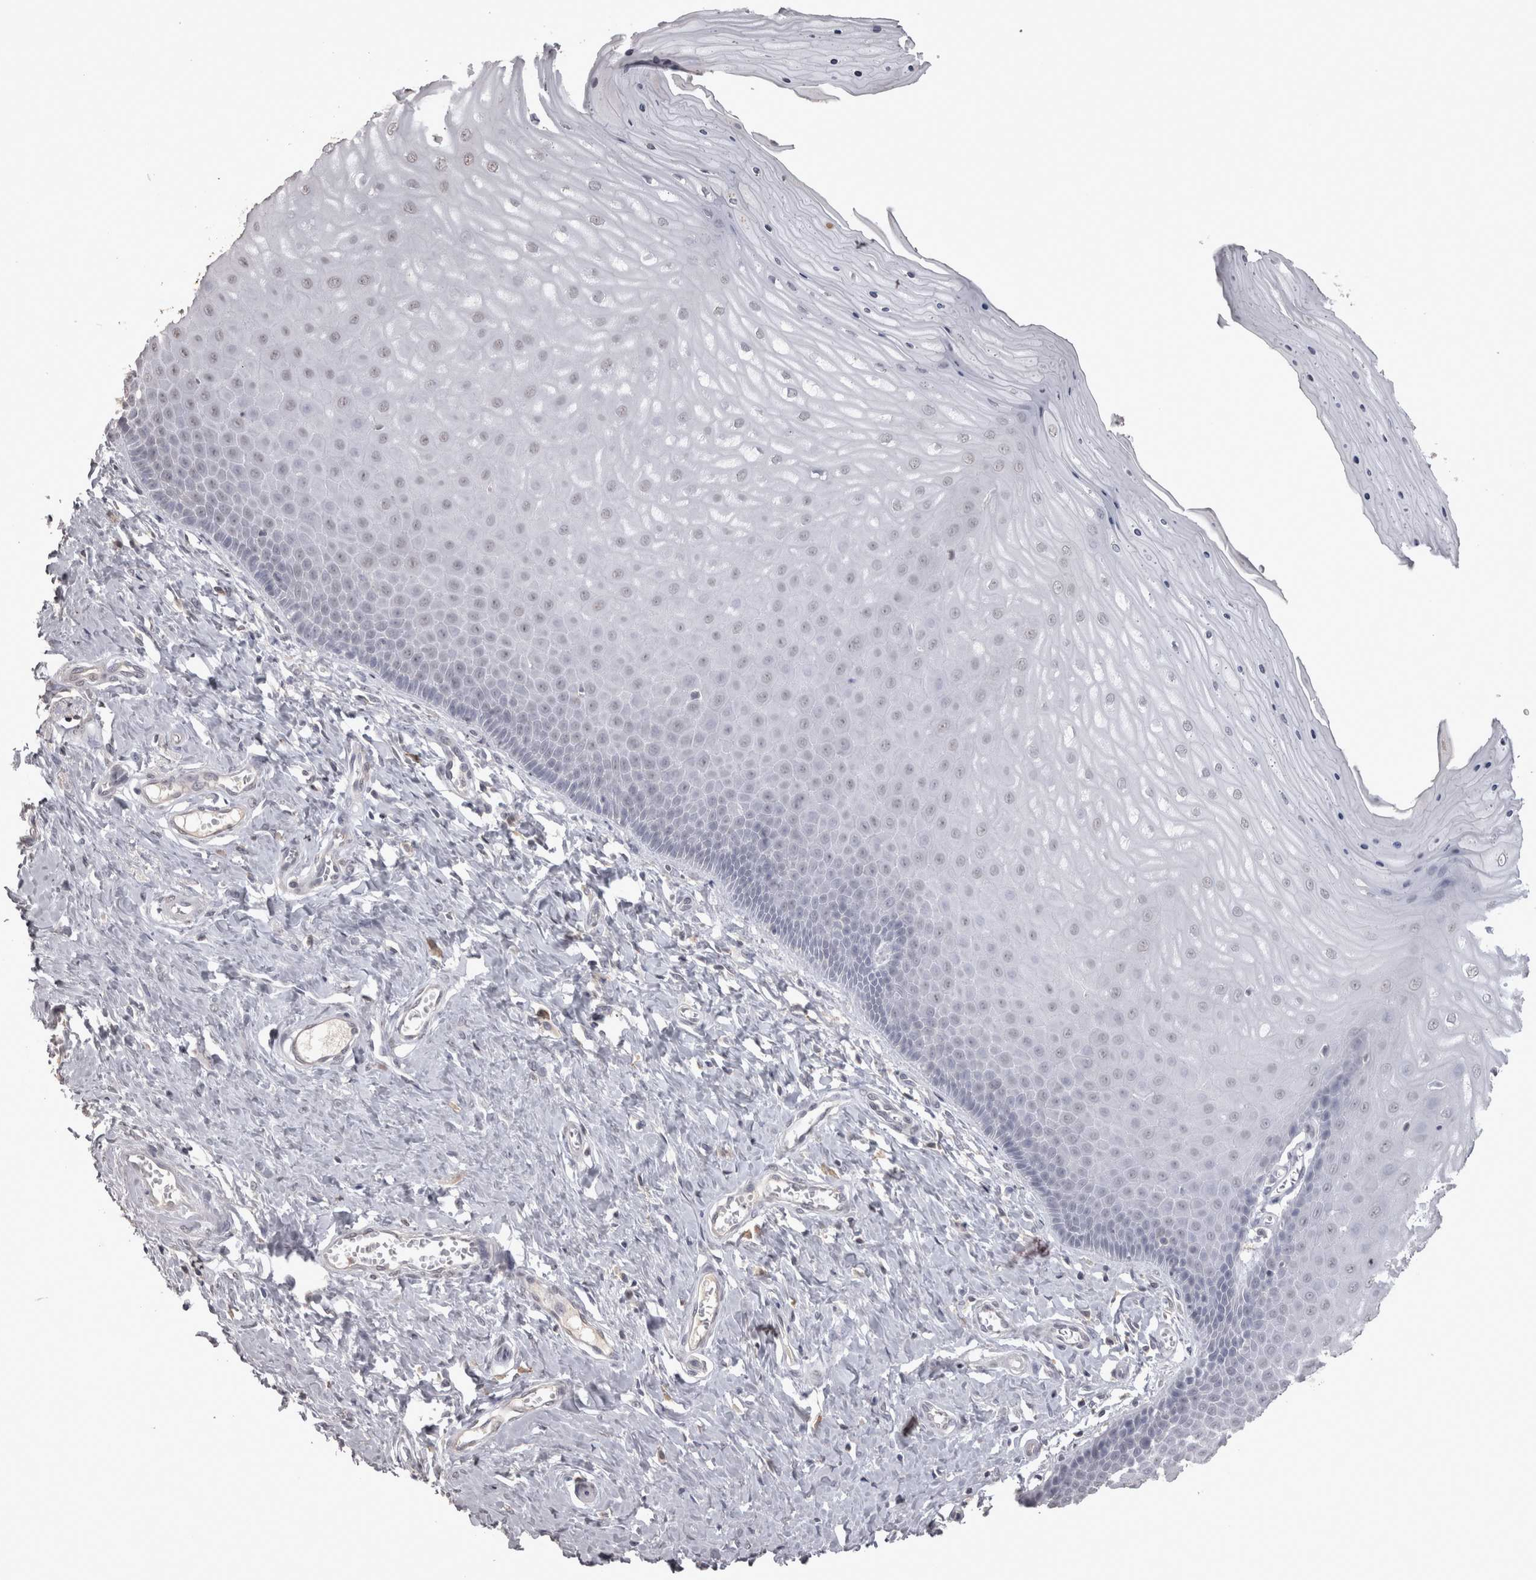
{"staining": {"intensity": "negative", "quantity": "none", "location": "none"}, "tissue": "cervix", "cell_type": "Squamous epithelial cells", "image_type": "normal", "snomed": [{"axis": "morphology", "description": "Normal tissue, NOS"}, {"axis": "topography", "description": "Cervix"}], "caption": "Immunohistochemical staining of benign cervix exhibits no significant staining in squamous epithelial cells. (DAB immunohistochemistry with hematoxylin counter stain).", "gene": "LAX1", "patient": {"sex": "female", "age": 55}}